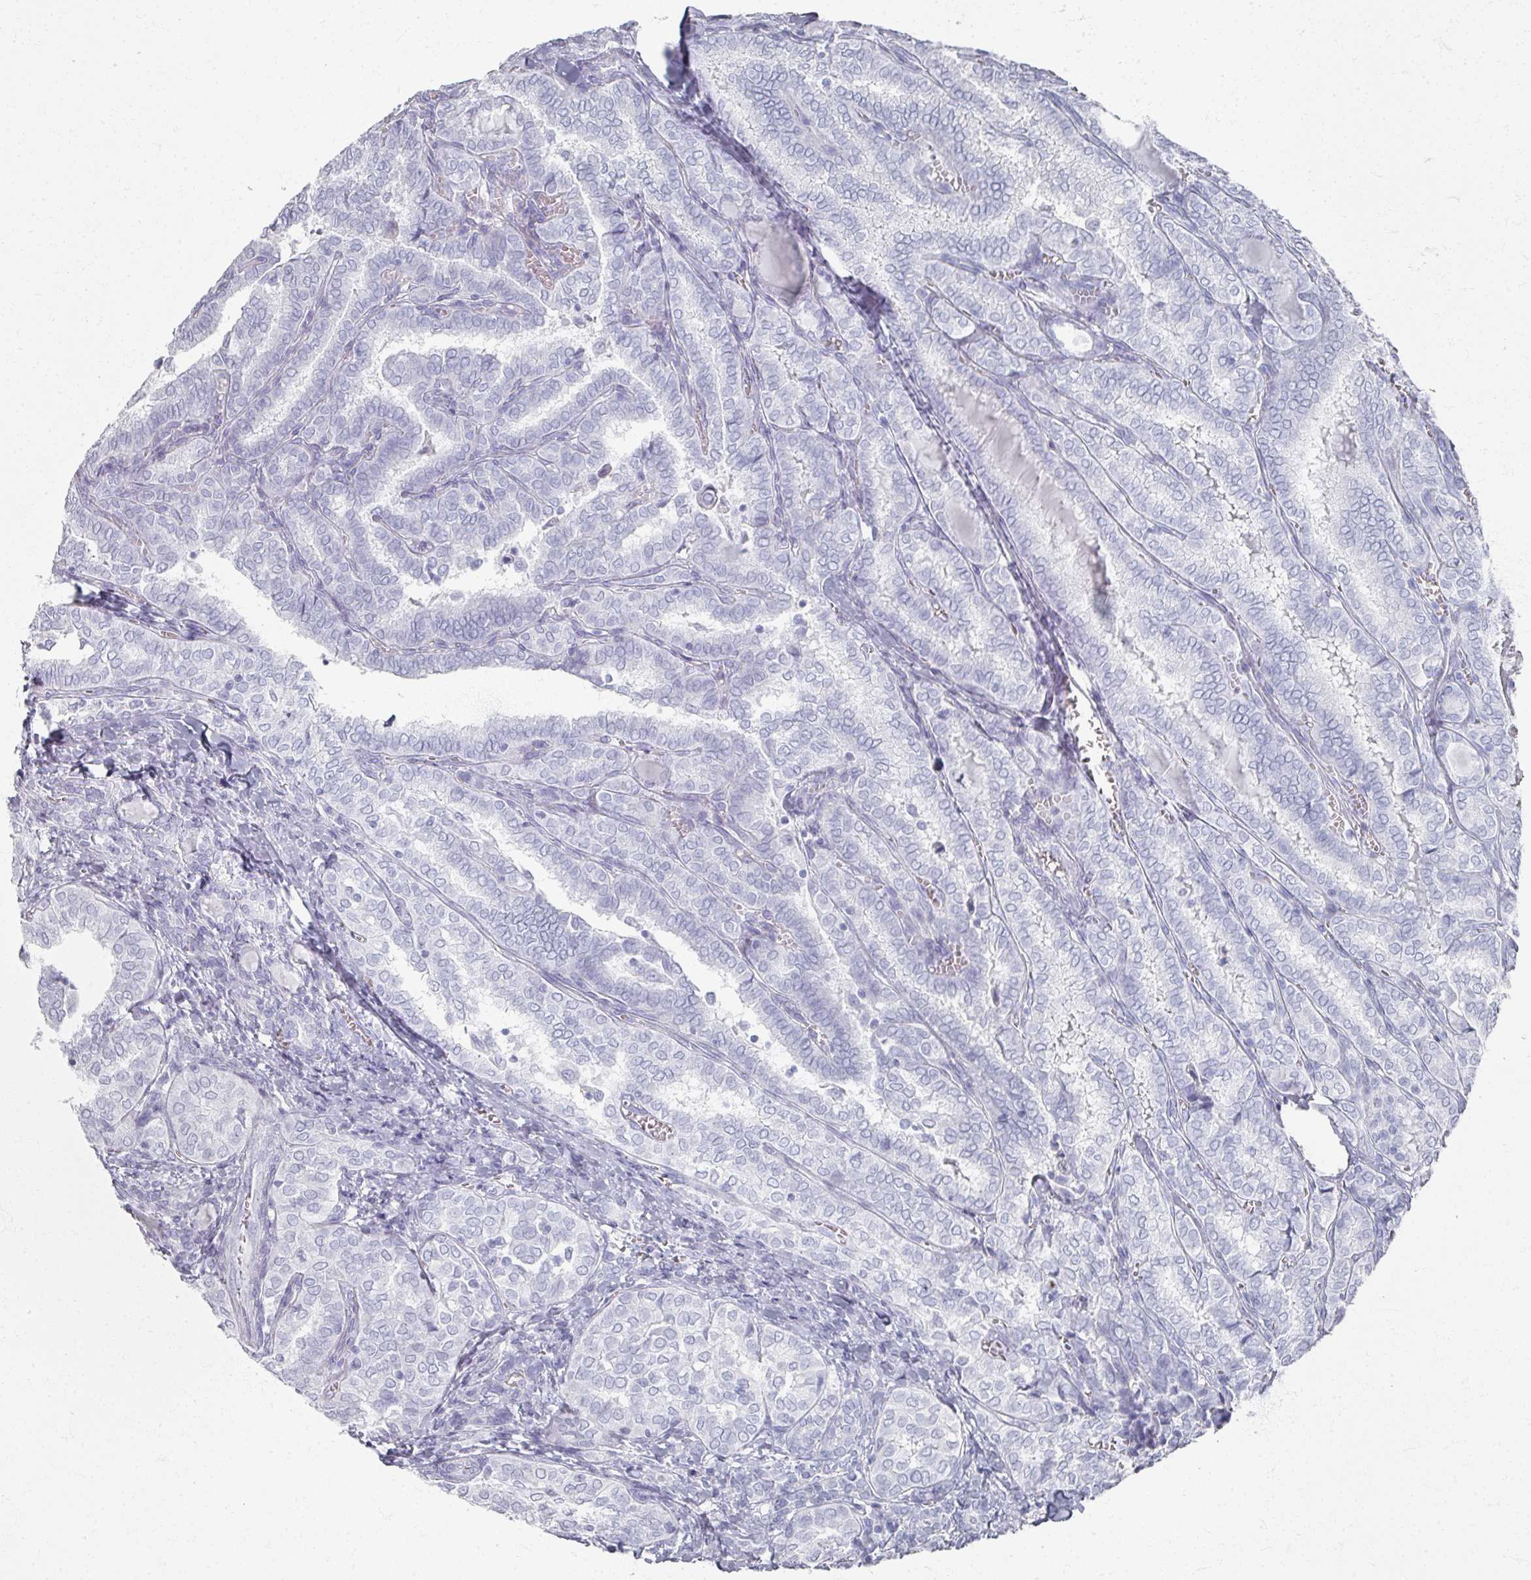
{"staining": {"intensity": "negative", "quantity": "none", "location": "none"}, "tissue": "thyroid cancer", "cell_type": "Tumor cells", "image_type": "cancer", "snomed": [{"axis": "morphology", "description": "Papillary adenocarcinoma, NOS"}, {"axis": "topography", "description": "Thyroid gland"}], "caption": "Immunohistochemistry image of neoplastic tissue: thyroid papillary adenocarcinoma stained with DAB demonstrates no significant protein staining in tumor cells.", "gene": "PSKH1", "patient": {"sex": "female", "age": 30}}